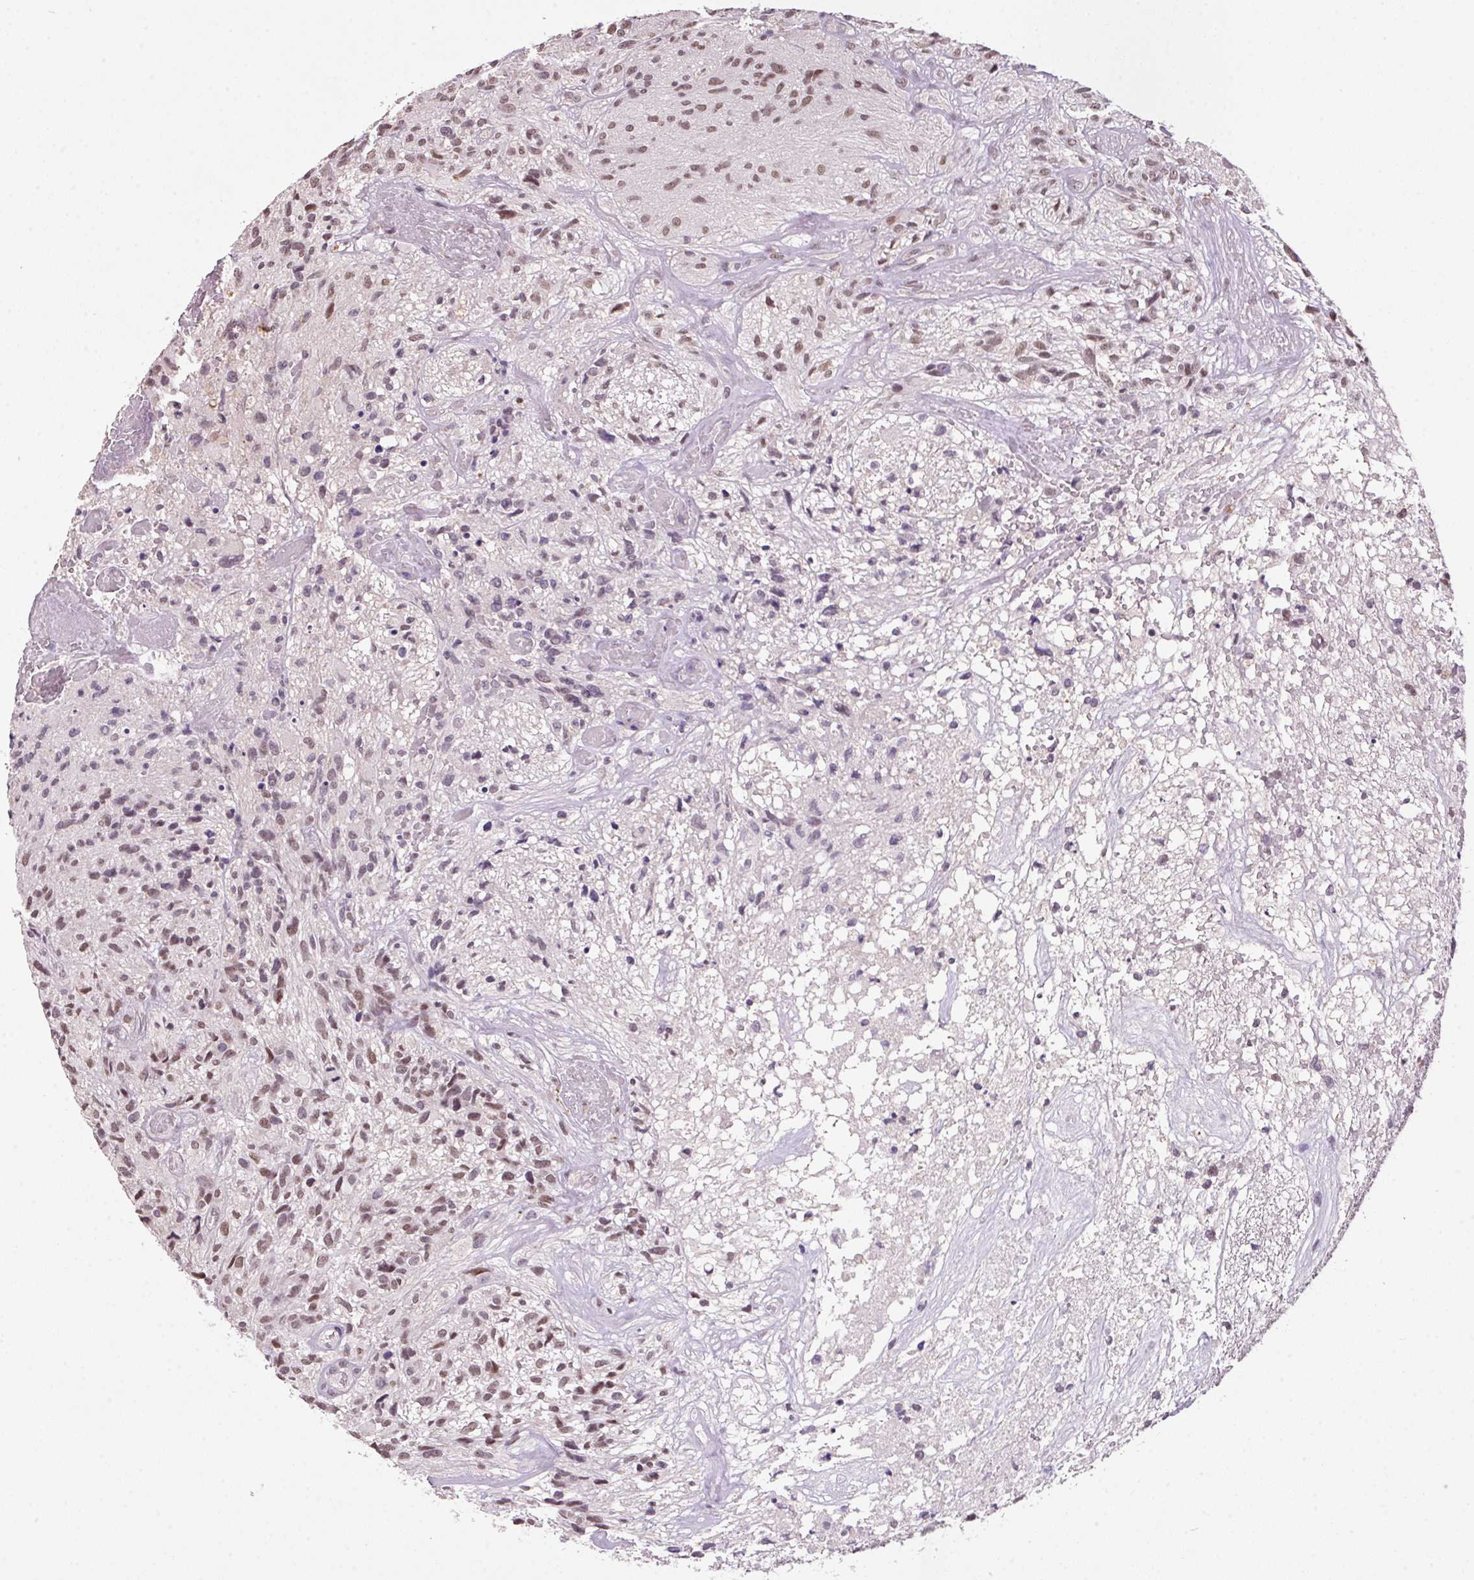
{"staining": {"intensity": "weak", "quantity": ">75%", "location": "nuclear"}, "tissue": "glioma", "cell_type": "Tumor cells", "image_type": "cancer", "snomed": [{"axis": "morphology", "description": "Glioma, malignant, High grade"}, {"axis": "topography", "description": "Brain"}], "caption": "Human glioma stained for a protein (brown) displays weak nuclear positive staining in about >75% of tumor cells.", "gene": "ZBTB4", "patient": {"sex": "male", "age": 75}}